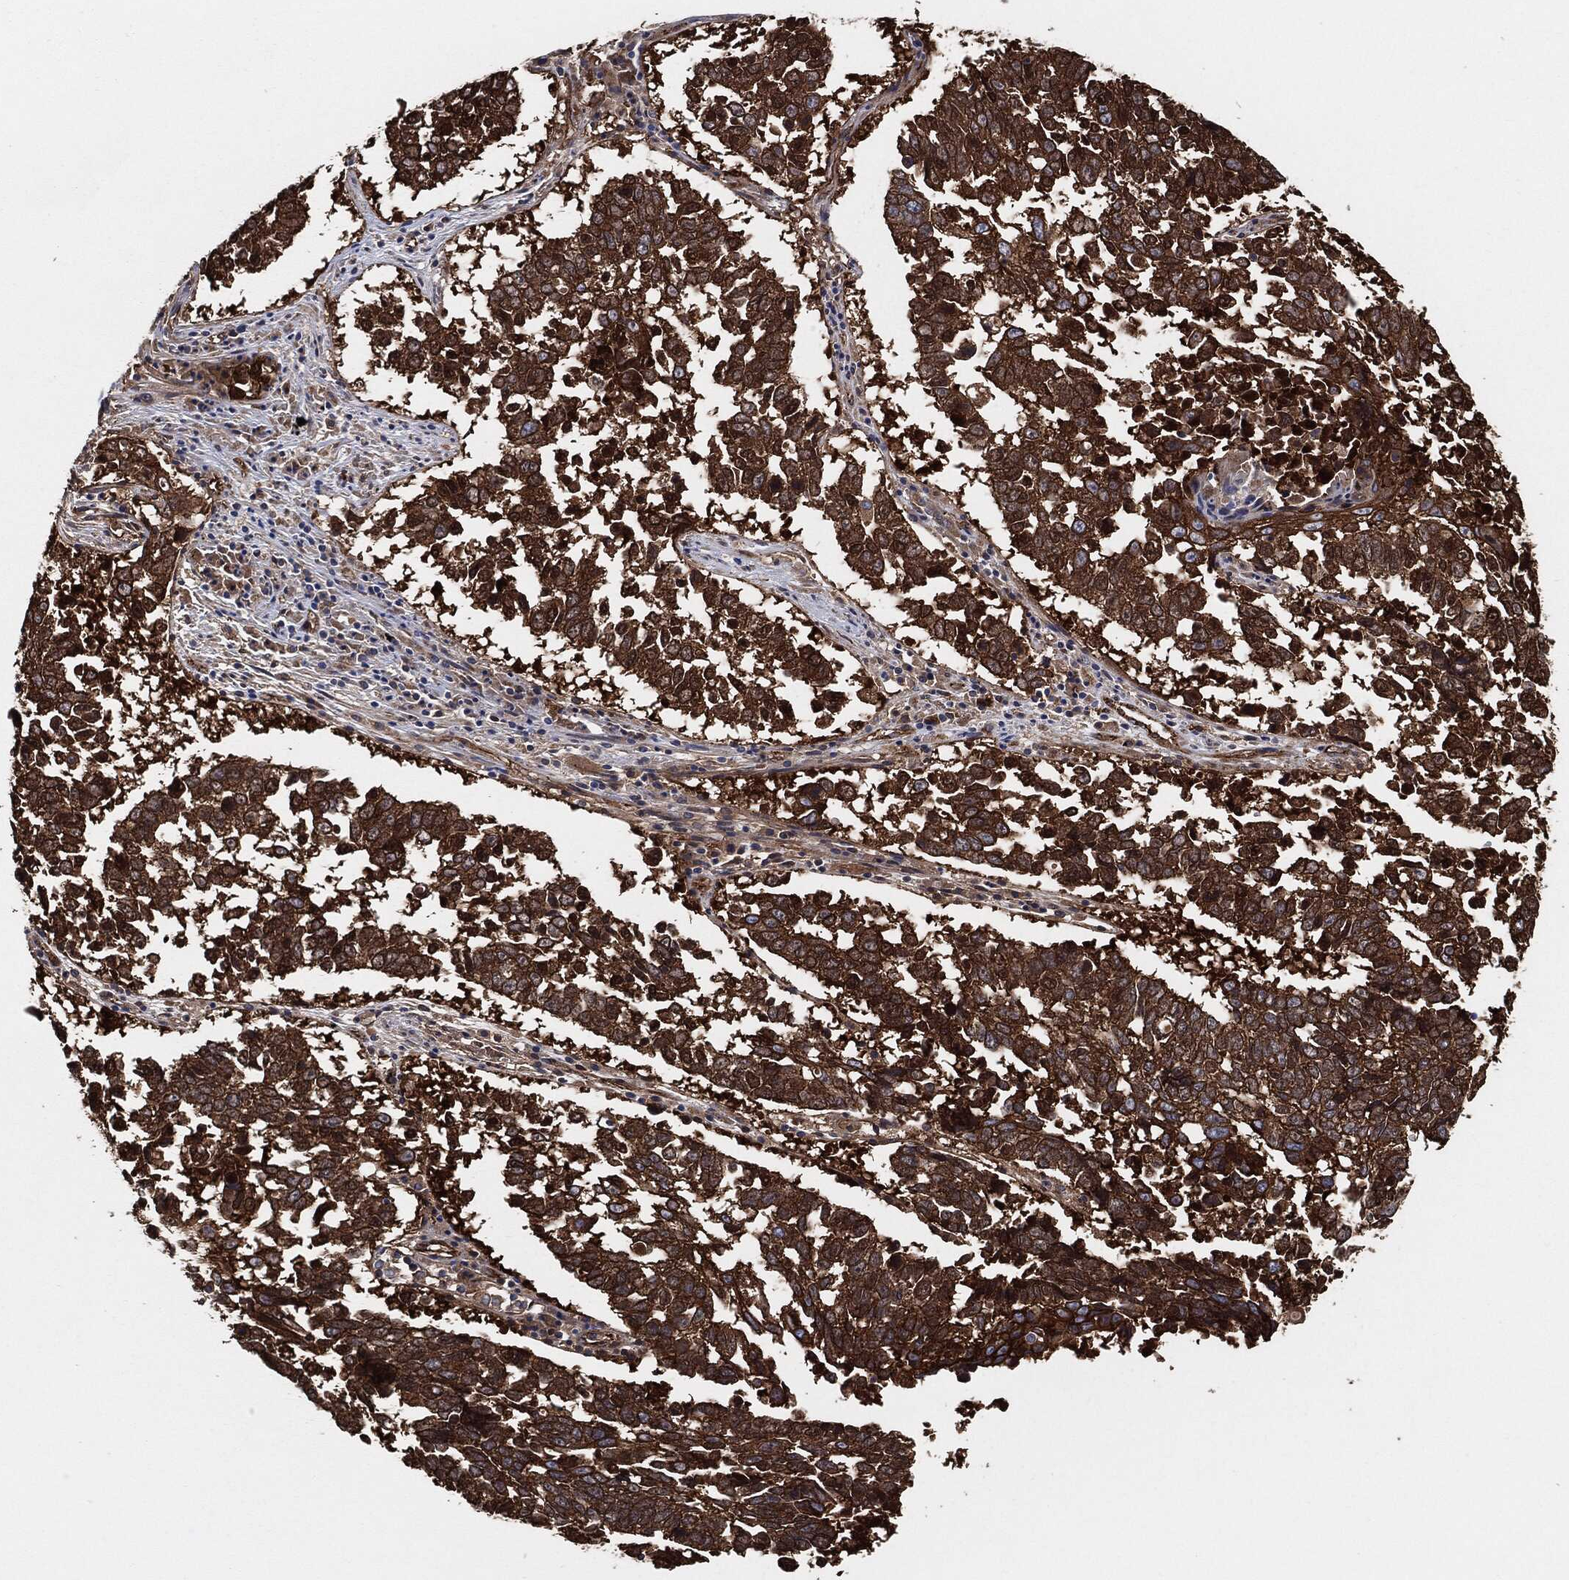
{"staining": {"intensity": "strong", "quantity": ">75%", "location": "cytoplasmic/membranous"}, "tissue": "lung cancer", "cell_type": "Tumor cells", "image_type": "cancer", "snomed": [{"axis": "morphology", "description": "Squamous cell carcinoma, NOS"}, {"axis": "topography", "description": "Lung"}], "caption": "An image of human lung squamous cell carcinoma stained for a protein reveals strong cytoplasmic/membranous brown staining in tumor cells.", "gene": "CTNNA1", "patient": {"sex": "male", "age": 82}}